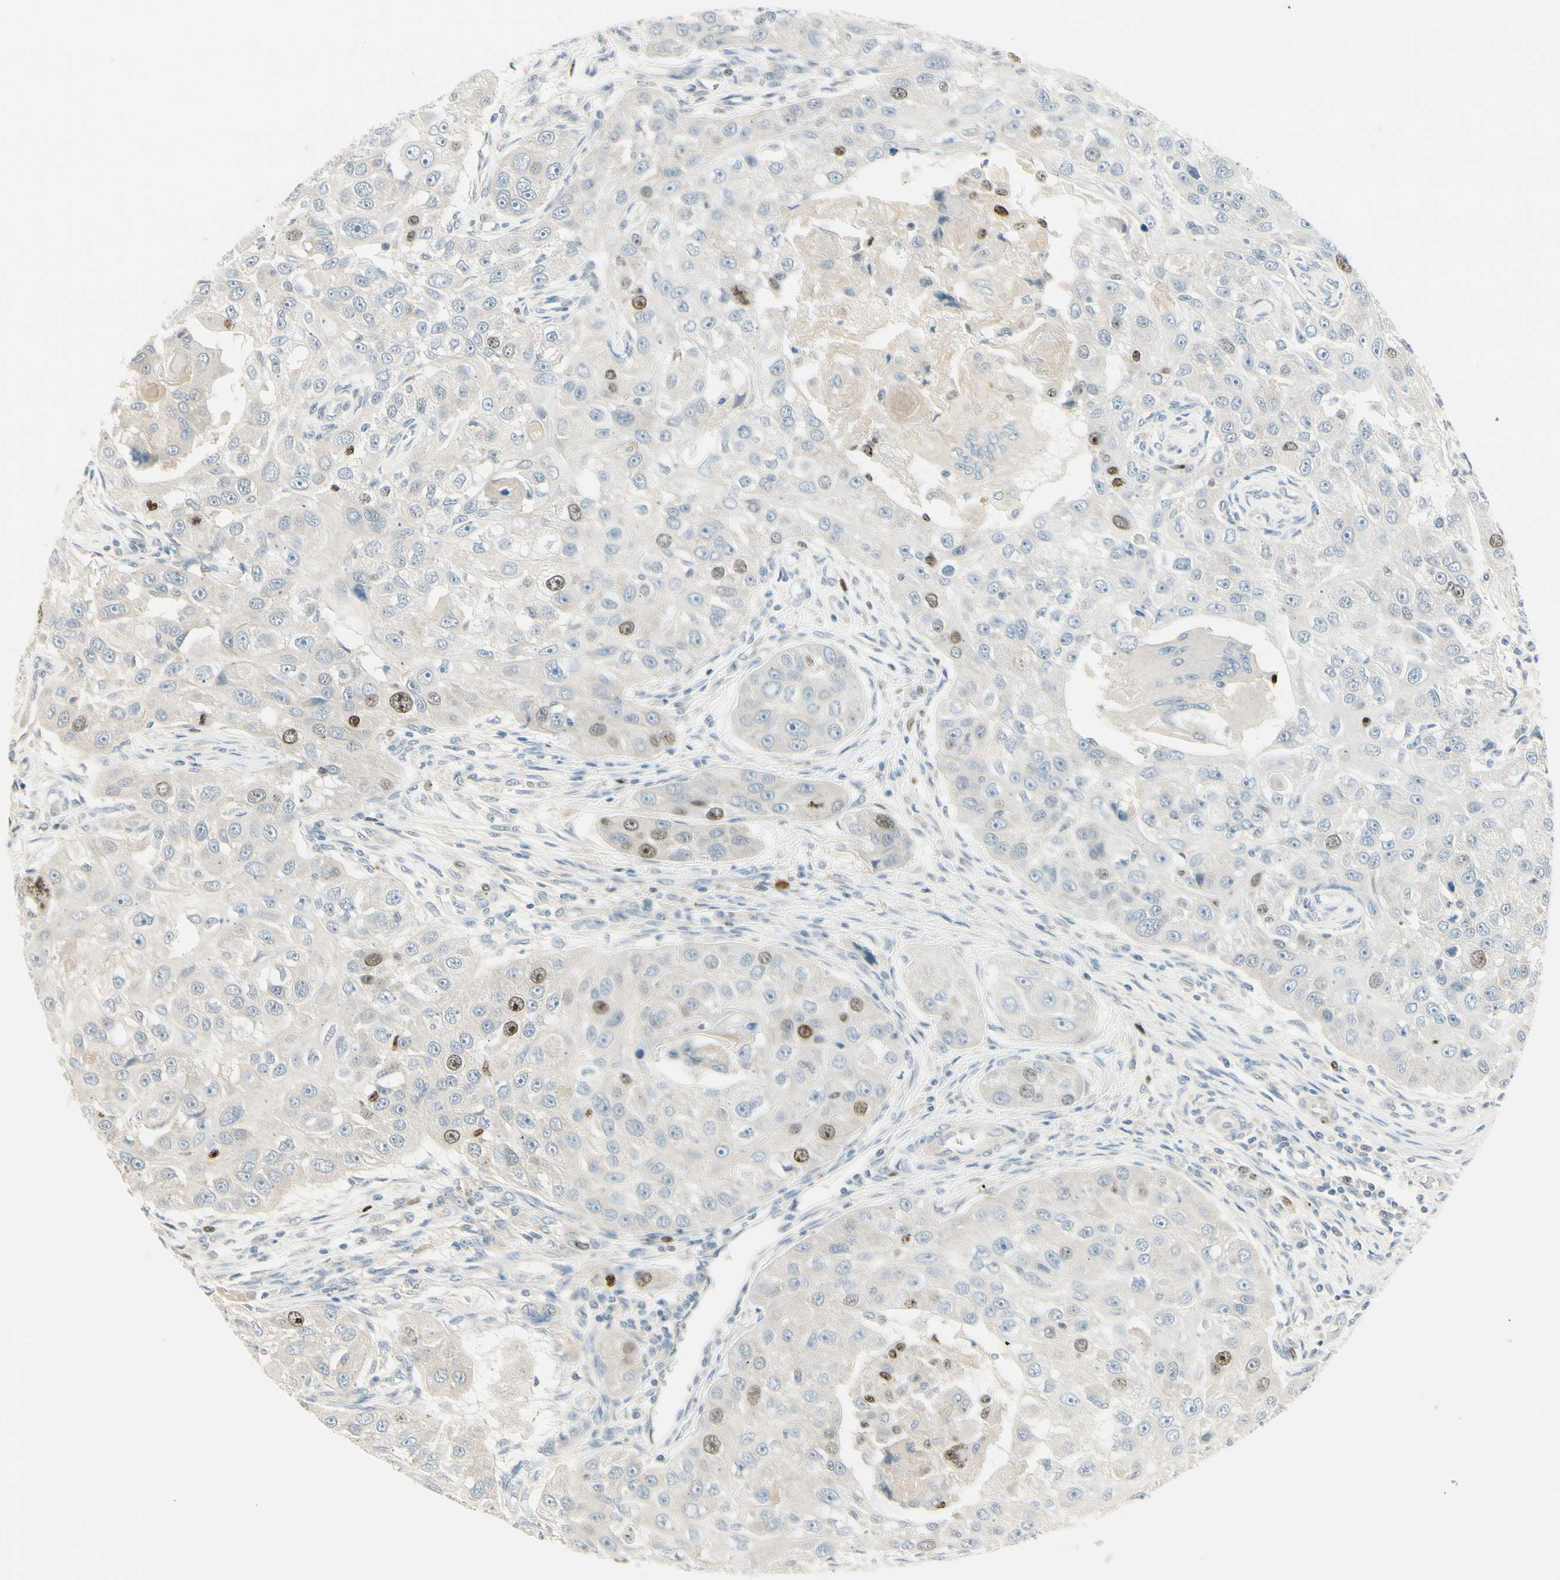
{"staining": {"intensity": "moderate", "quantity": "<25%", "location": "nuclear"}, "tissue": "head and neck cancer", "cell_type": "Tumor cells", "image_type": "cancer", "snomed": [{"axis": "morphology", "description": "Normal tissue, NOS"}, {"axis": "morphology", "description": "Squamous cell carcinoma, NOS"}, {"axis": "topography", "description": "Skeletal muscle"}, {"axis": "topography", "description": "Head-Neck"}], "caption": "A high-resolution micrograph shows IHC staining of squamous cell carcinoma (head and neck), which displays moderate nuclear positivity in approximately <25% of tumor cells.", "gene": "PITX1", "patient": {"sex": "male", "age": 51}}